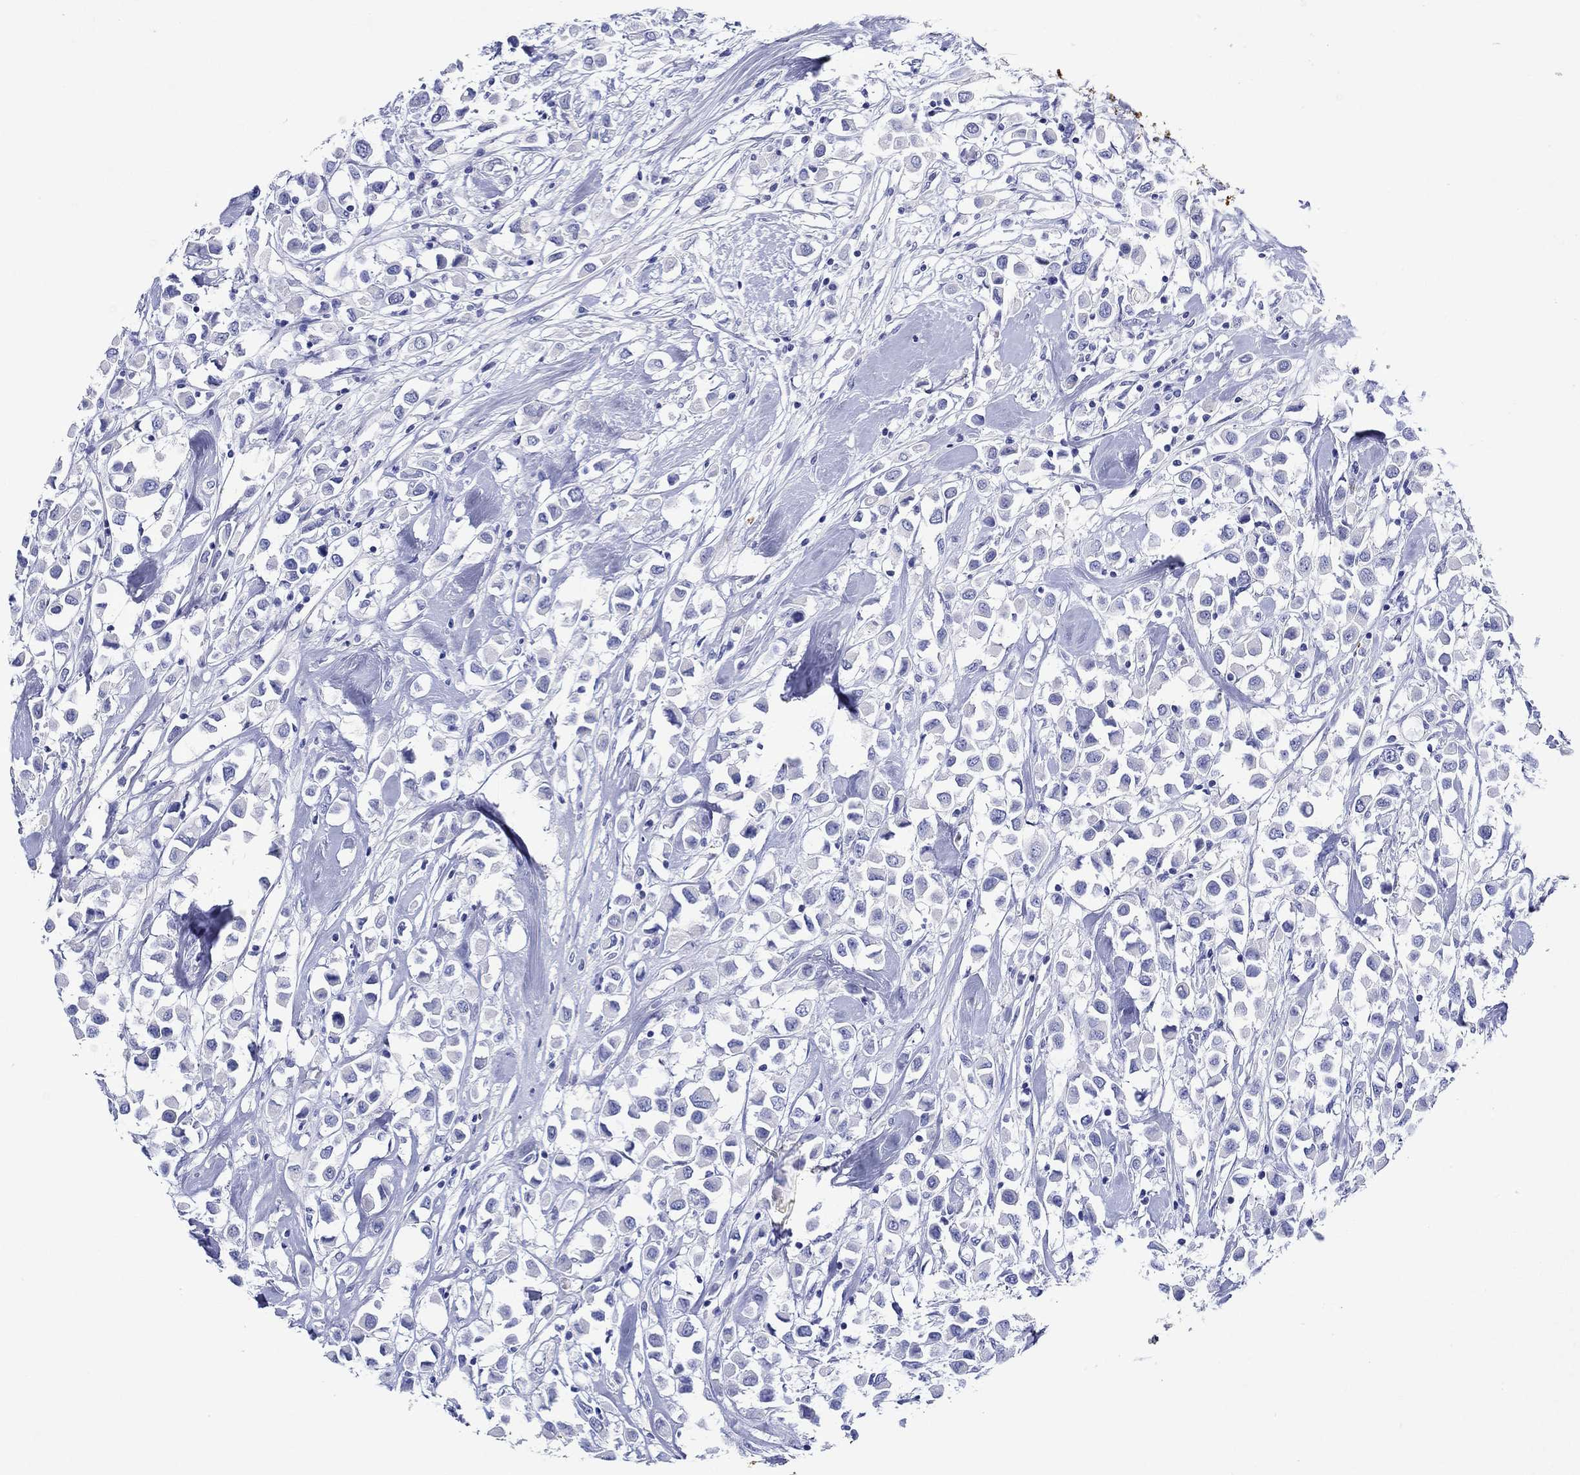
{"staining": {"intensity": "negative", "quantity": "none", "location": "none"}, "tissue": "breast cancer", "cell_type": "Tumor cells", "image_type": "cancer", "snomed": [{"axis": "morphology", "description": "Duct carcinoma"}, {"axis": "topography", "description": "Breast"}], "caption": "Breast infiltrating ductal carcinoma was stained to show a protein in brown. There is no significant positivity in tumor cells.", "gene": "EPX", "patient": {"sex": "female", "age": 61}}